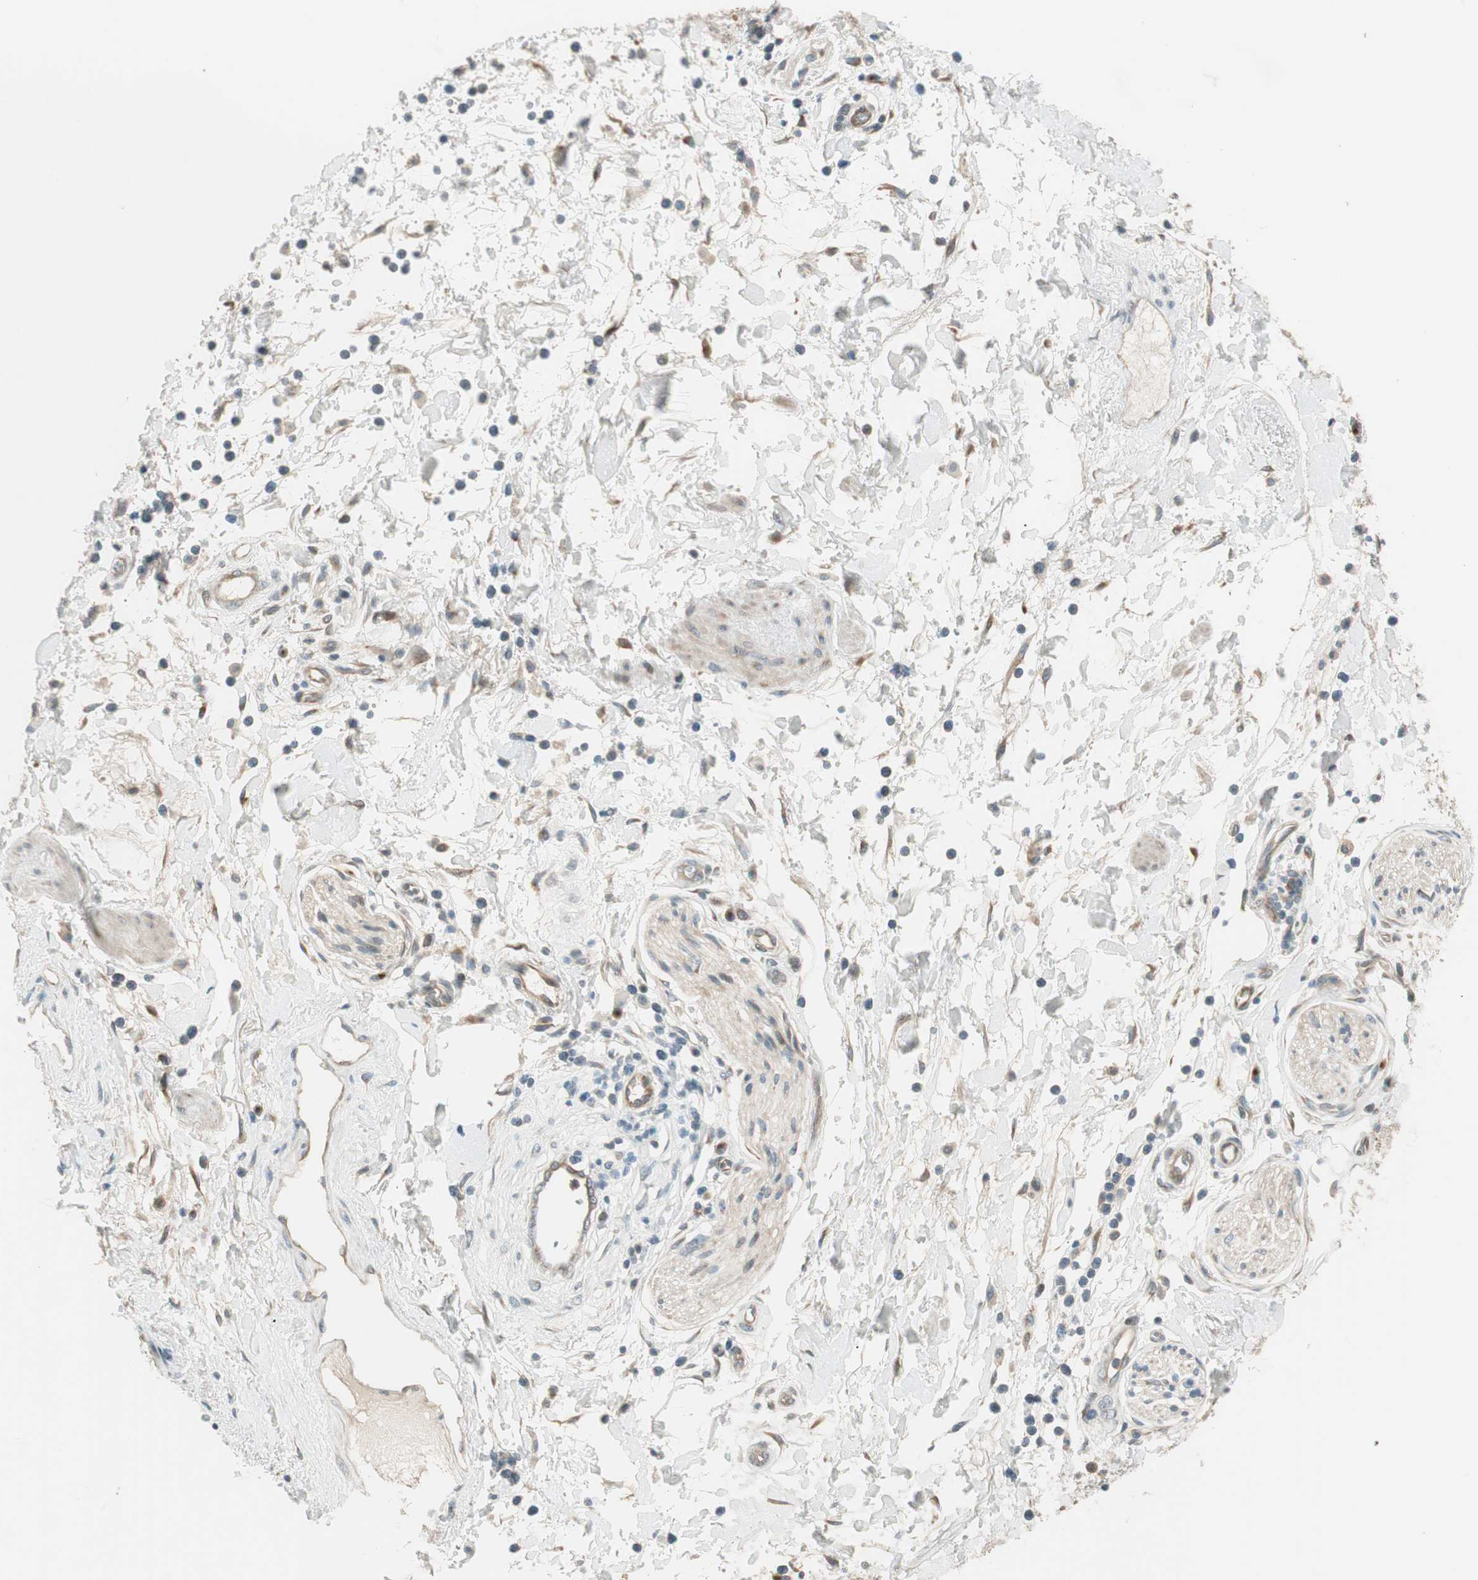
{"staining": {"intensity": "moderate", "quantity": "25%-75%", "location": "cytoplasmic/membranous,nuclear"}, "tissue": "adipose tissue", "cell_type": "Adipocytes", "image_type": "normal", "snomed": [{"axis": "morphology", "description": "Normal tissue, NOS"}, {"axis": "topography", "description": "Soft tissue"}, {"axis": "topography", "description": "Peripheral nerve tissue"}], "caption": "Protein staining of benign adipose tissue exhibits moderate cytoplasmic/membranous,nuclear staining in approximately 25%-75% of adipocytes.", "gene": "CGRRF1", "patient": {"sex": "female", "age": 71}}